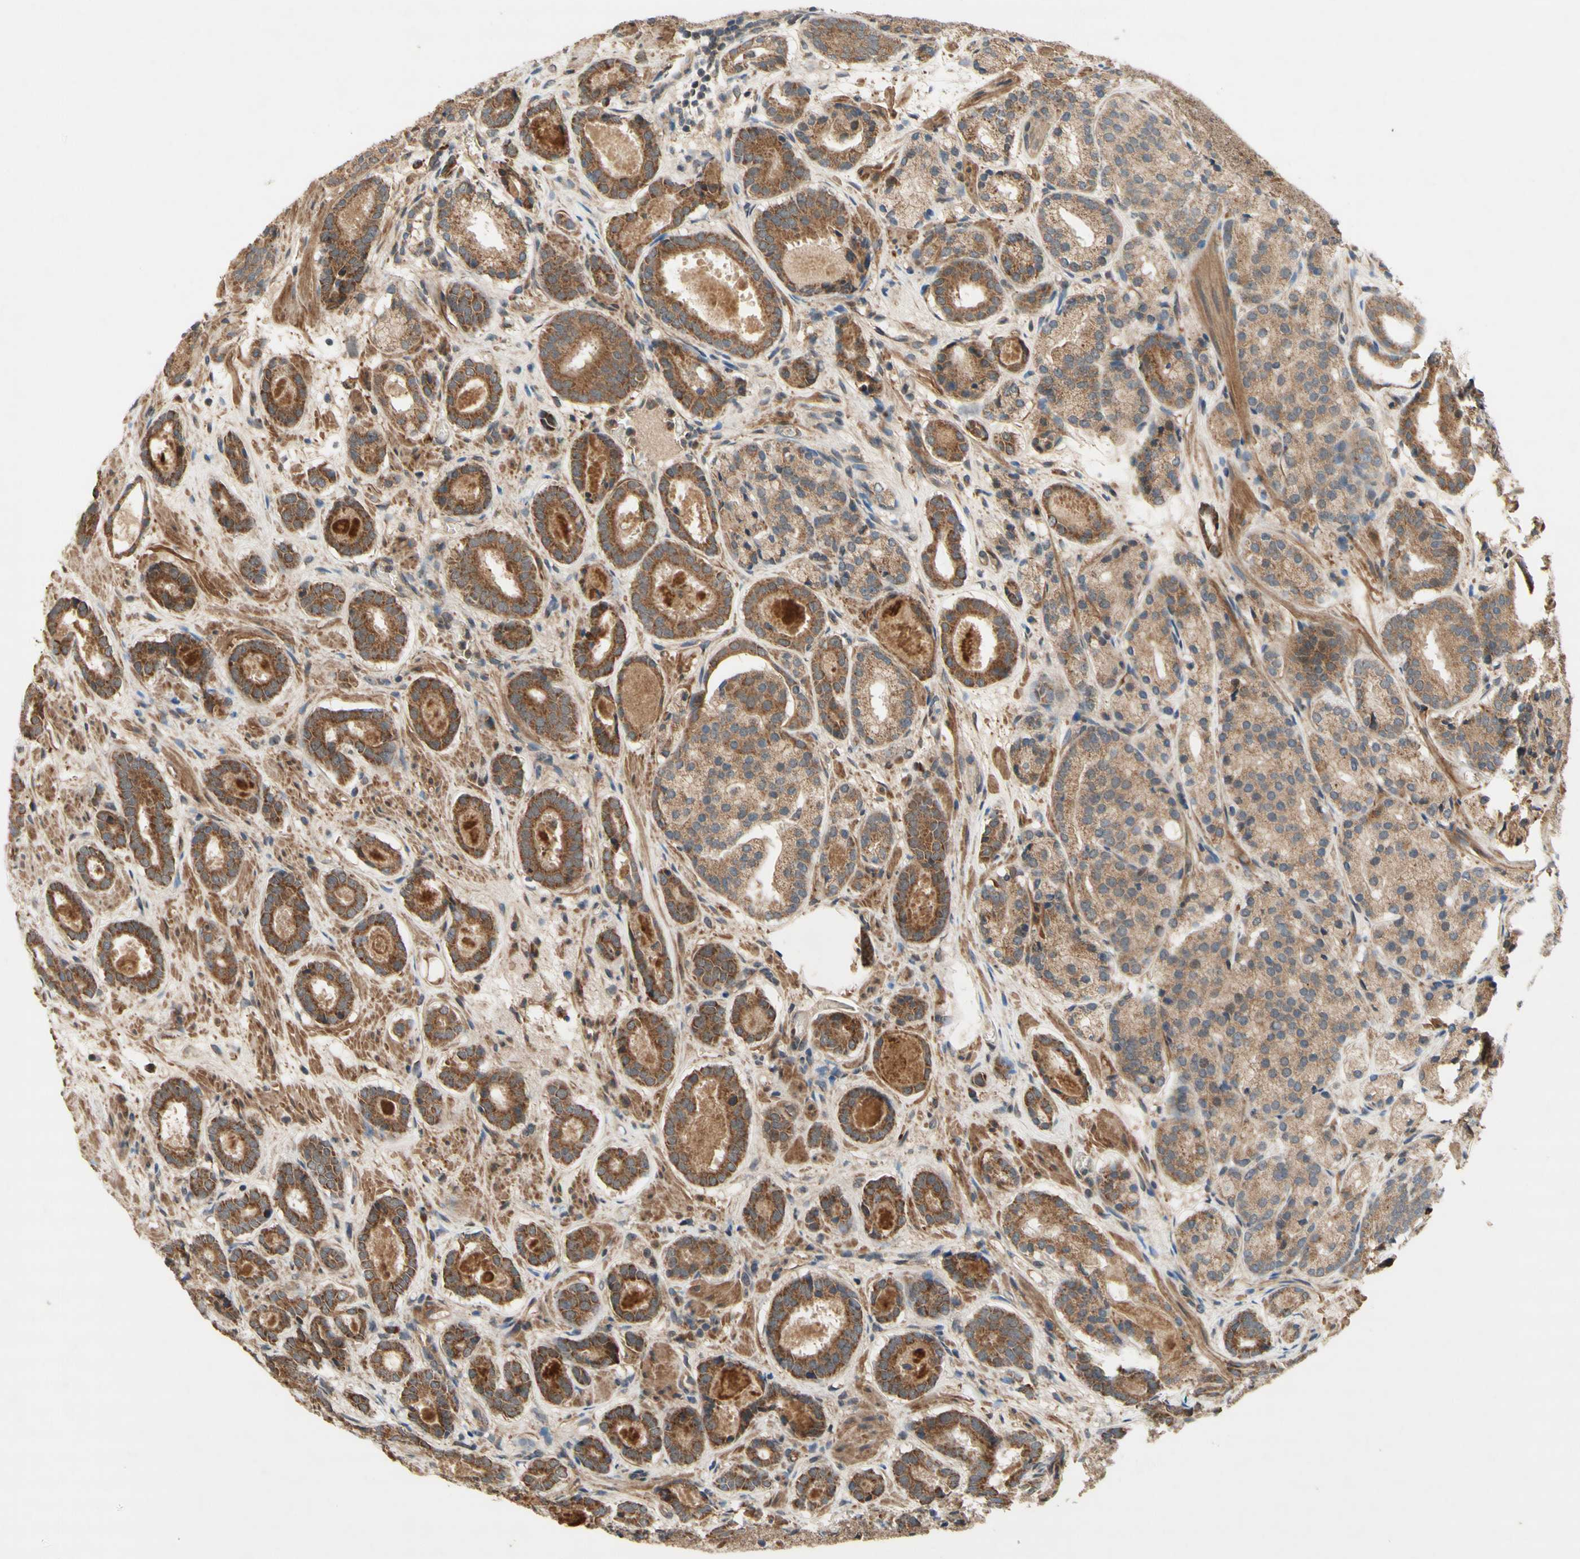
{"staining": {"intensity": "strong", "quantity": ">75%", "location": "cytoplasmic/membranous"}, "tissue": "prostate cancer", "cell_type": "Tumor cells", "image_type": "cancer", "snomed": [{"axis": "morphology", "description": "Adenocarcinoma, Low grade"}, {"axis": "topography", "description": "Prostate"}], "caption": "There is high levels of strong cytoplasmic/membranous expression in tumor cells of prostate low-grade adenocarcinoma, as demonstrated by immunohistochemical staining (brown color).", "gene": "DDOST", "patient": {"sex": "male", "age": 69}}